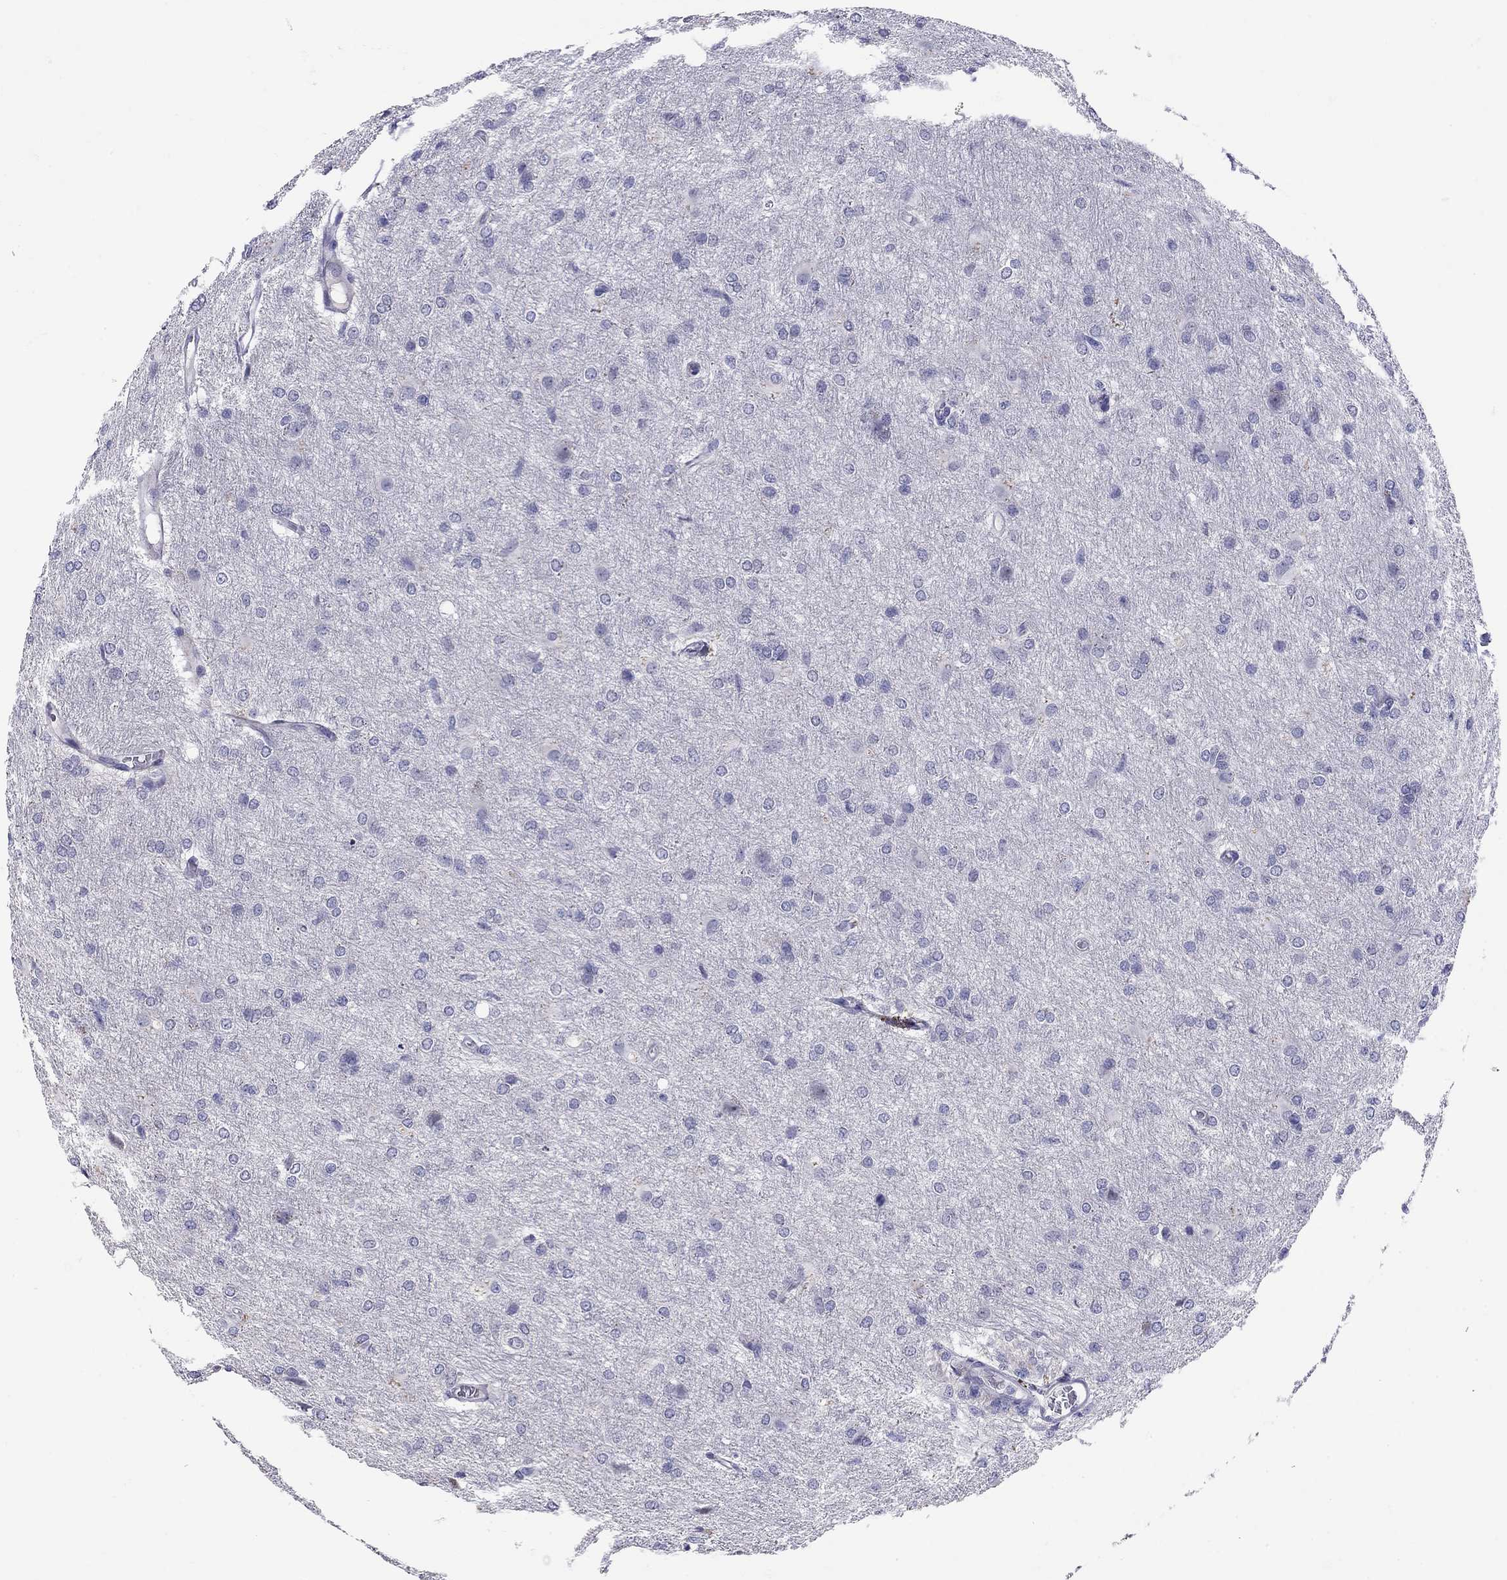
{"staining": {"intensity": "negative", "quantity": "none", "location": "none"}, "tissue": "glioma", "cell_type": "Tumor cells", "image_type": "cancer", "snomed": [{"axis": "morphology", "description": "Glioma, malignant, High grade"}, {"axis": "topography", "description": "Brain"}], "caption": "Tumor cells show no significant expression in glioma.", "gene": "C8orf88", "patient": {"sex": "male", "age": 68}}